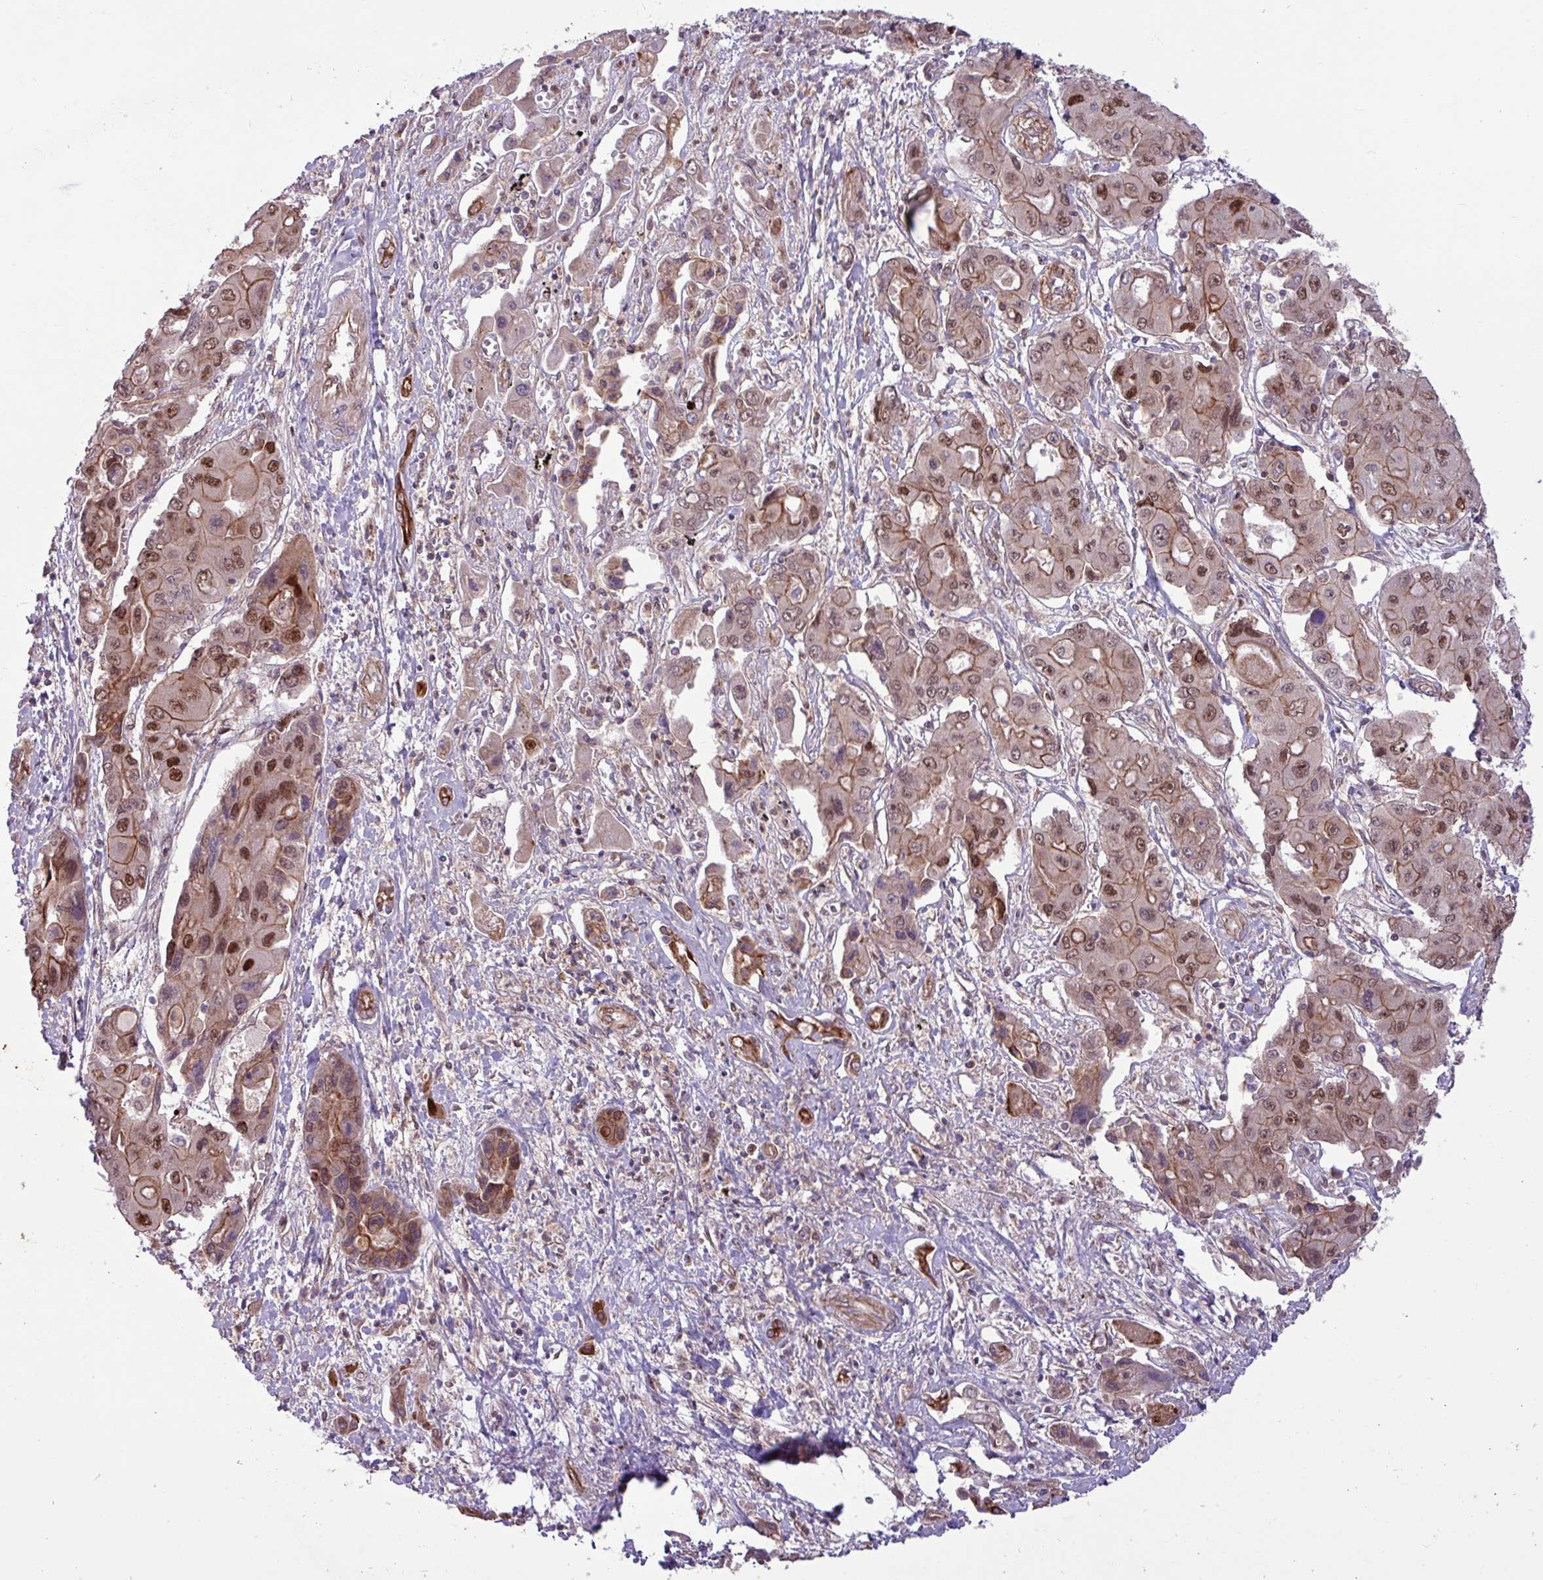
{"staining": {"intensity": "moderate", "quantity": "25%-75%", "location": "cytoplasmic/membranous,nuclear"}, "tissue": "liver cancer", "cell_type": "Tumor cells", "image_type": "cancer", "snomed": [{"axis": "morphology", "description": "Cholangiocarcinoma"}, {"axis": "topography", "description": "Liver"}], "caption": "Liver cancer (cholangiocarcinoma) stained for a protein demonstrates moderate cytoplasmic/membranous and nuclear positivity in tumor cells. (Brightfield microscopy of DAB IHC at high magnification).", "gene": "CNTRL", "patient": {"sex": "male", "age": 67}}